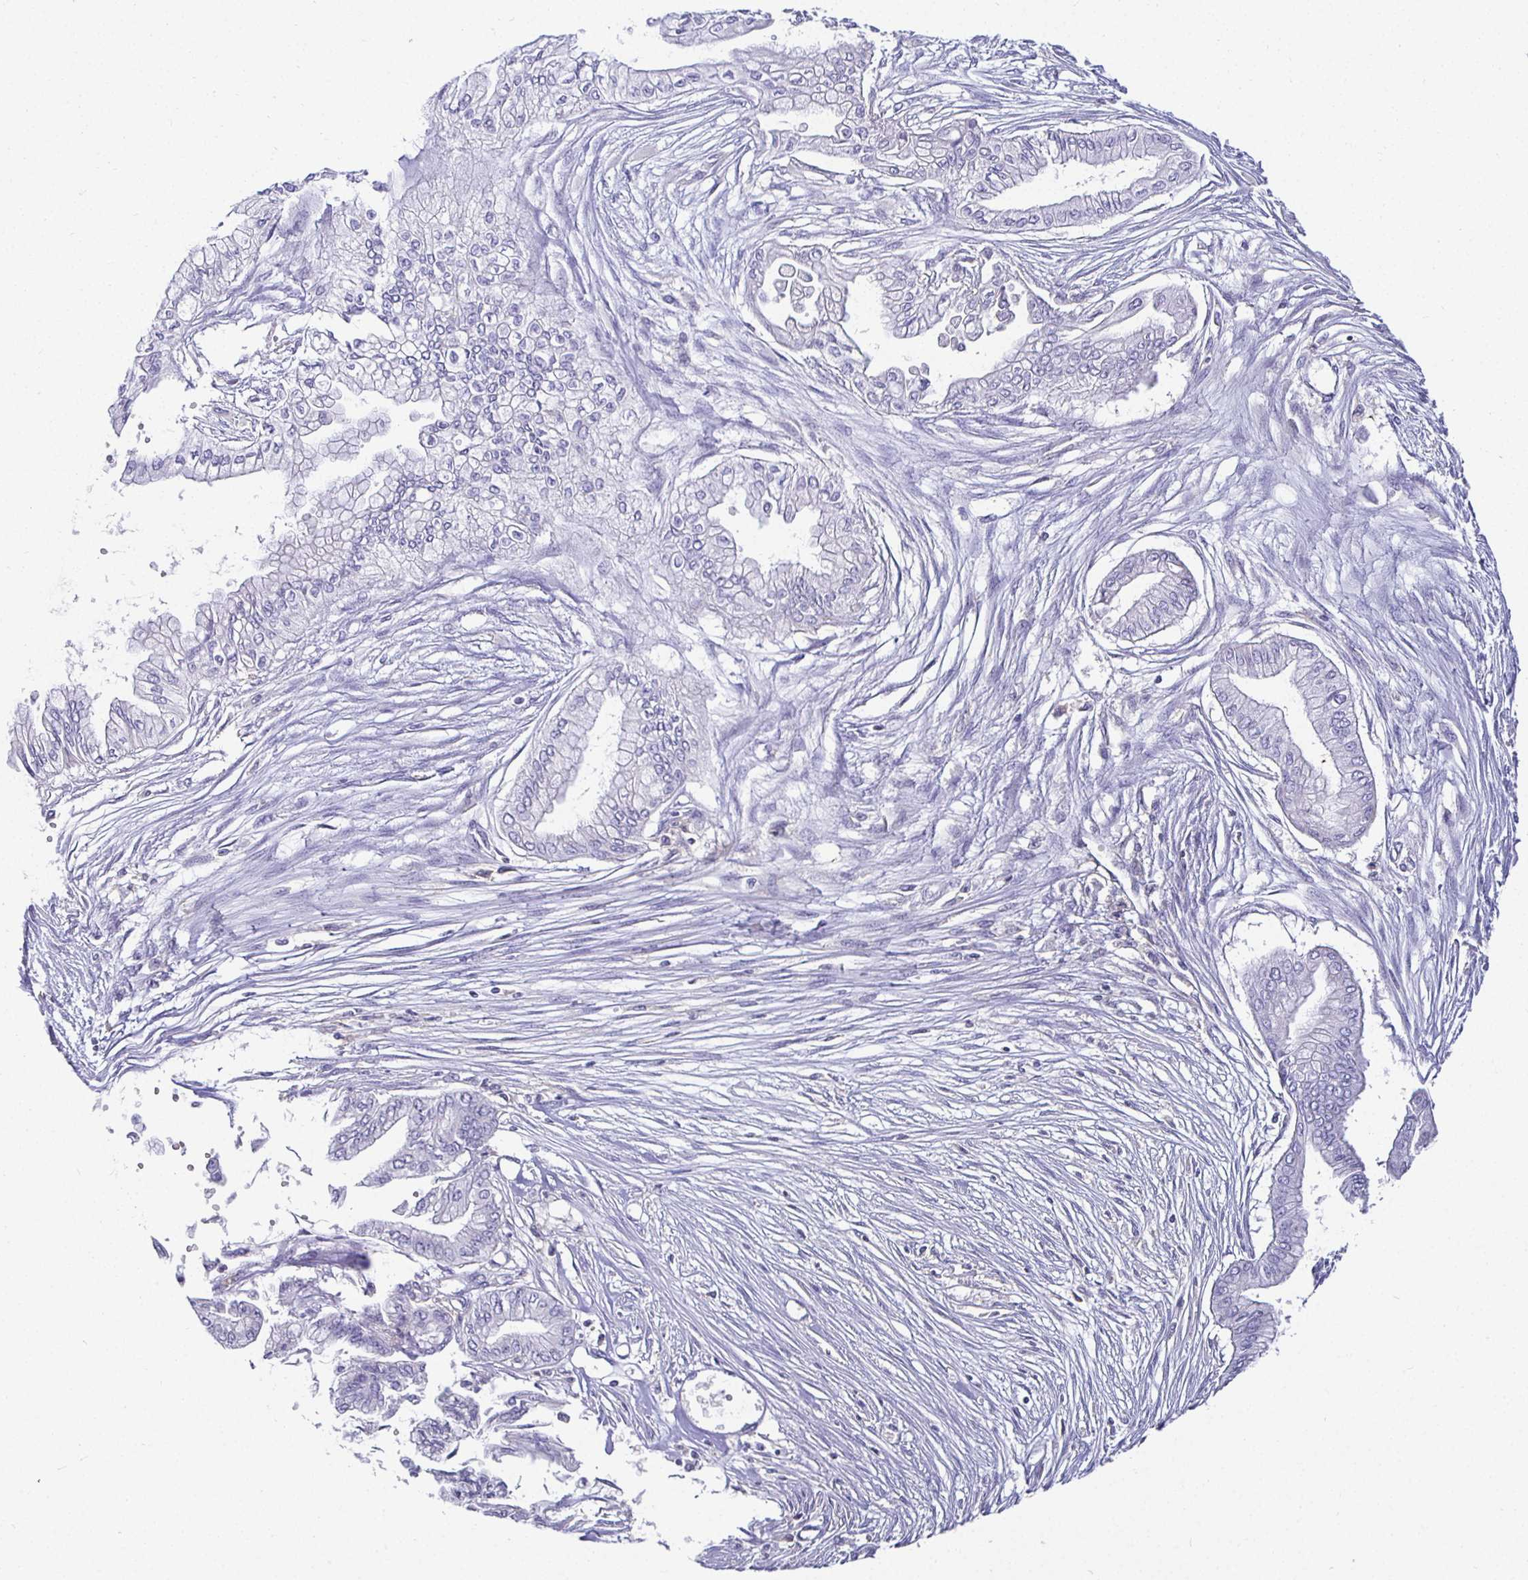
{"staining": {"intensity": "negative", "quantity": "none", "location": "none"}, "tissue": "pancreatic cancer", "cell_type": "Tumor cells", "image_type": "cancer", "snomed": [{"axis": "morphology", "description": "Adenocarcinoma, NOS"}, {"axis": "topography", "description": "Pancreas"}], "caption": "An image of human pancreatic adenocarcinoma is negative for staining in tumor cells.", "gene": "SIRPA", "patient": {"sex": "female", "age": 68}}